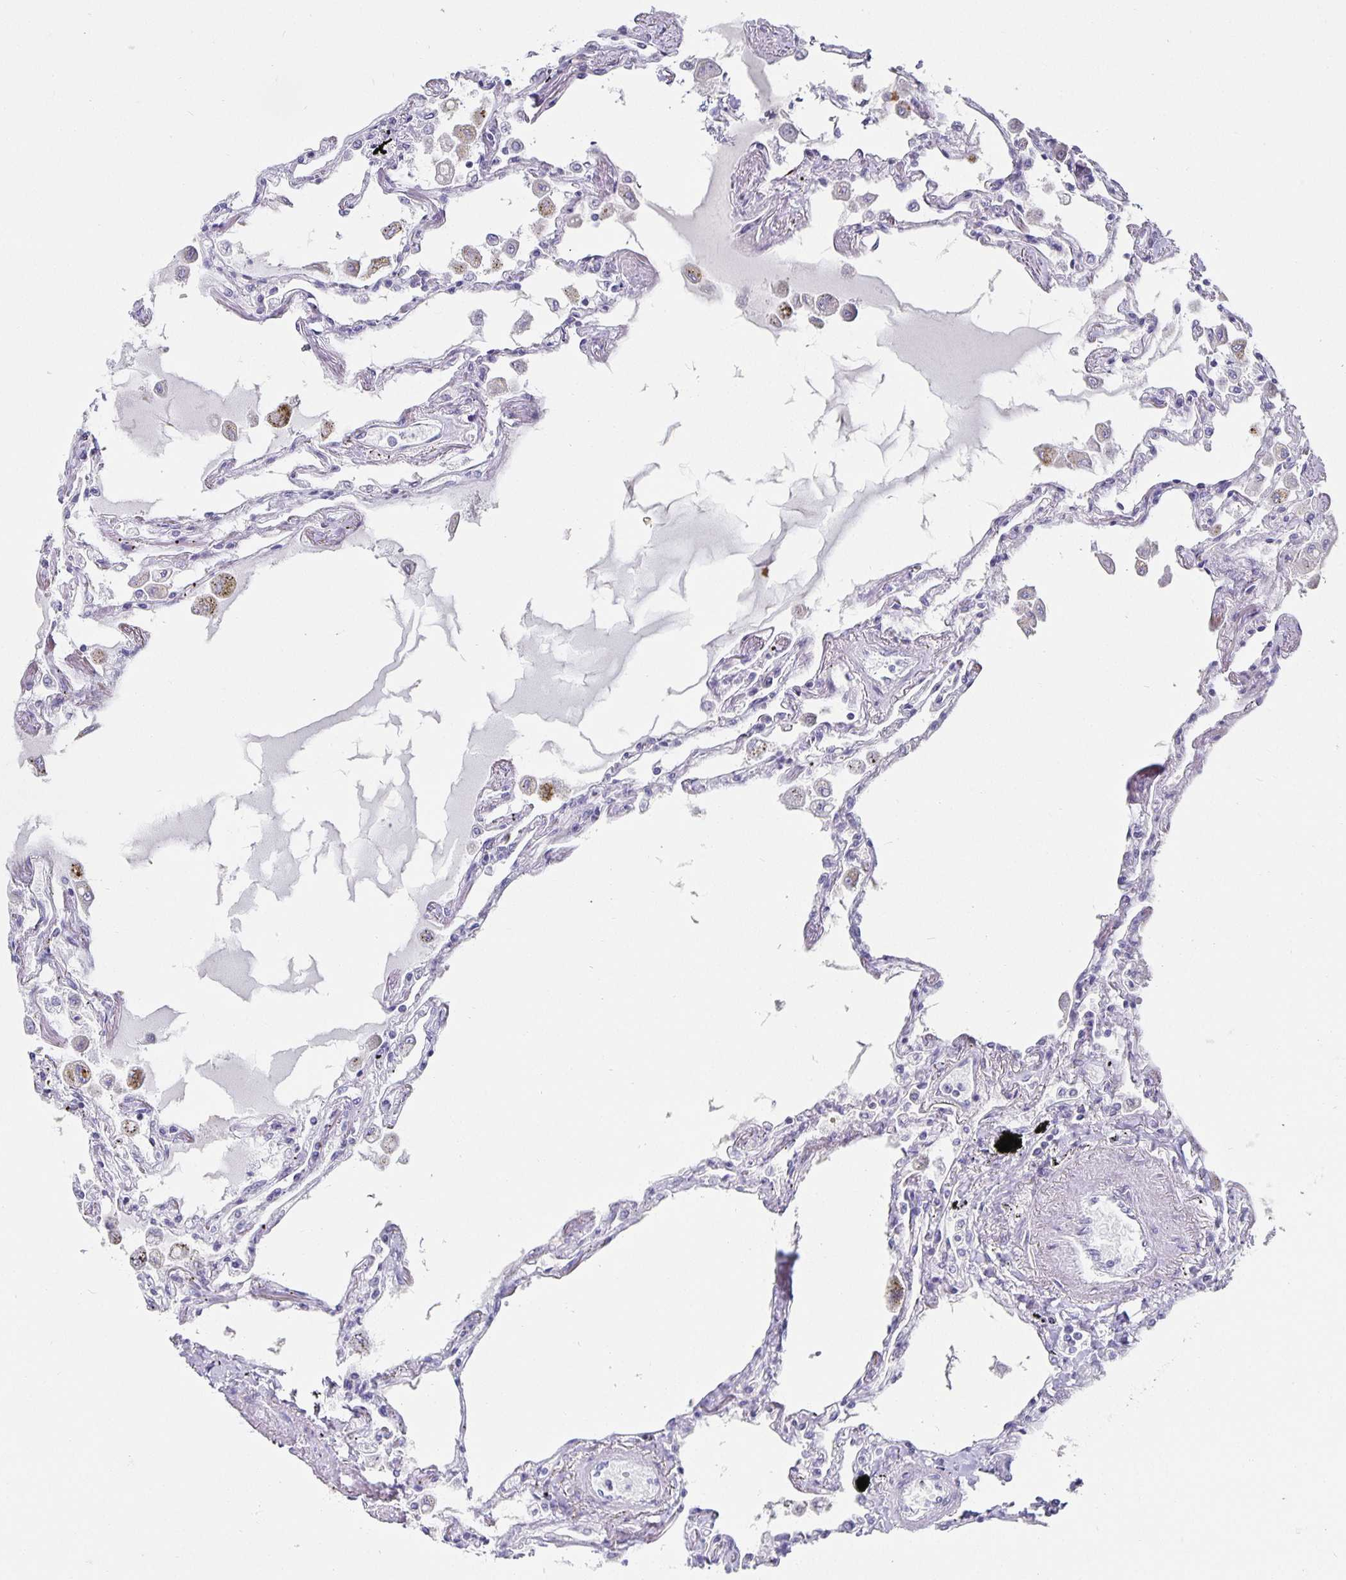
{"staining": {"intensity": "negative", "quantity": "none", "location": "none"}, "tissue": "lung", "cell_type": "Alveolar cells", "image_type": "normal", "snomed": [{"axis": "morphology", "description": "Normal tissue, NOS"}, {"axis": "morphology", "description": "Adenocarcinoma, NOS"}, {"axis": "topography", "description": "Cartilage tissue"}, {"axis": "topography", "description": "Lung"}], "caption": "Image shows no significant protein positivity in alveolar cells of normal lung. (IHC, brightfield microscopy, high magnification).", "gene": "CHGA", "patient": {"sex": "female", "age": 67}}